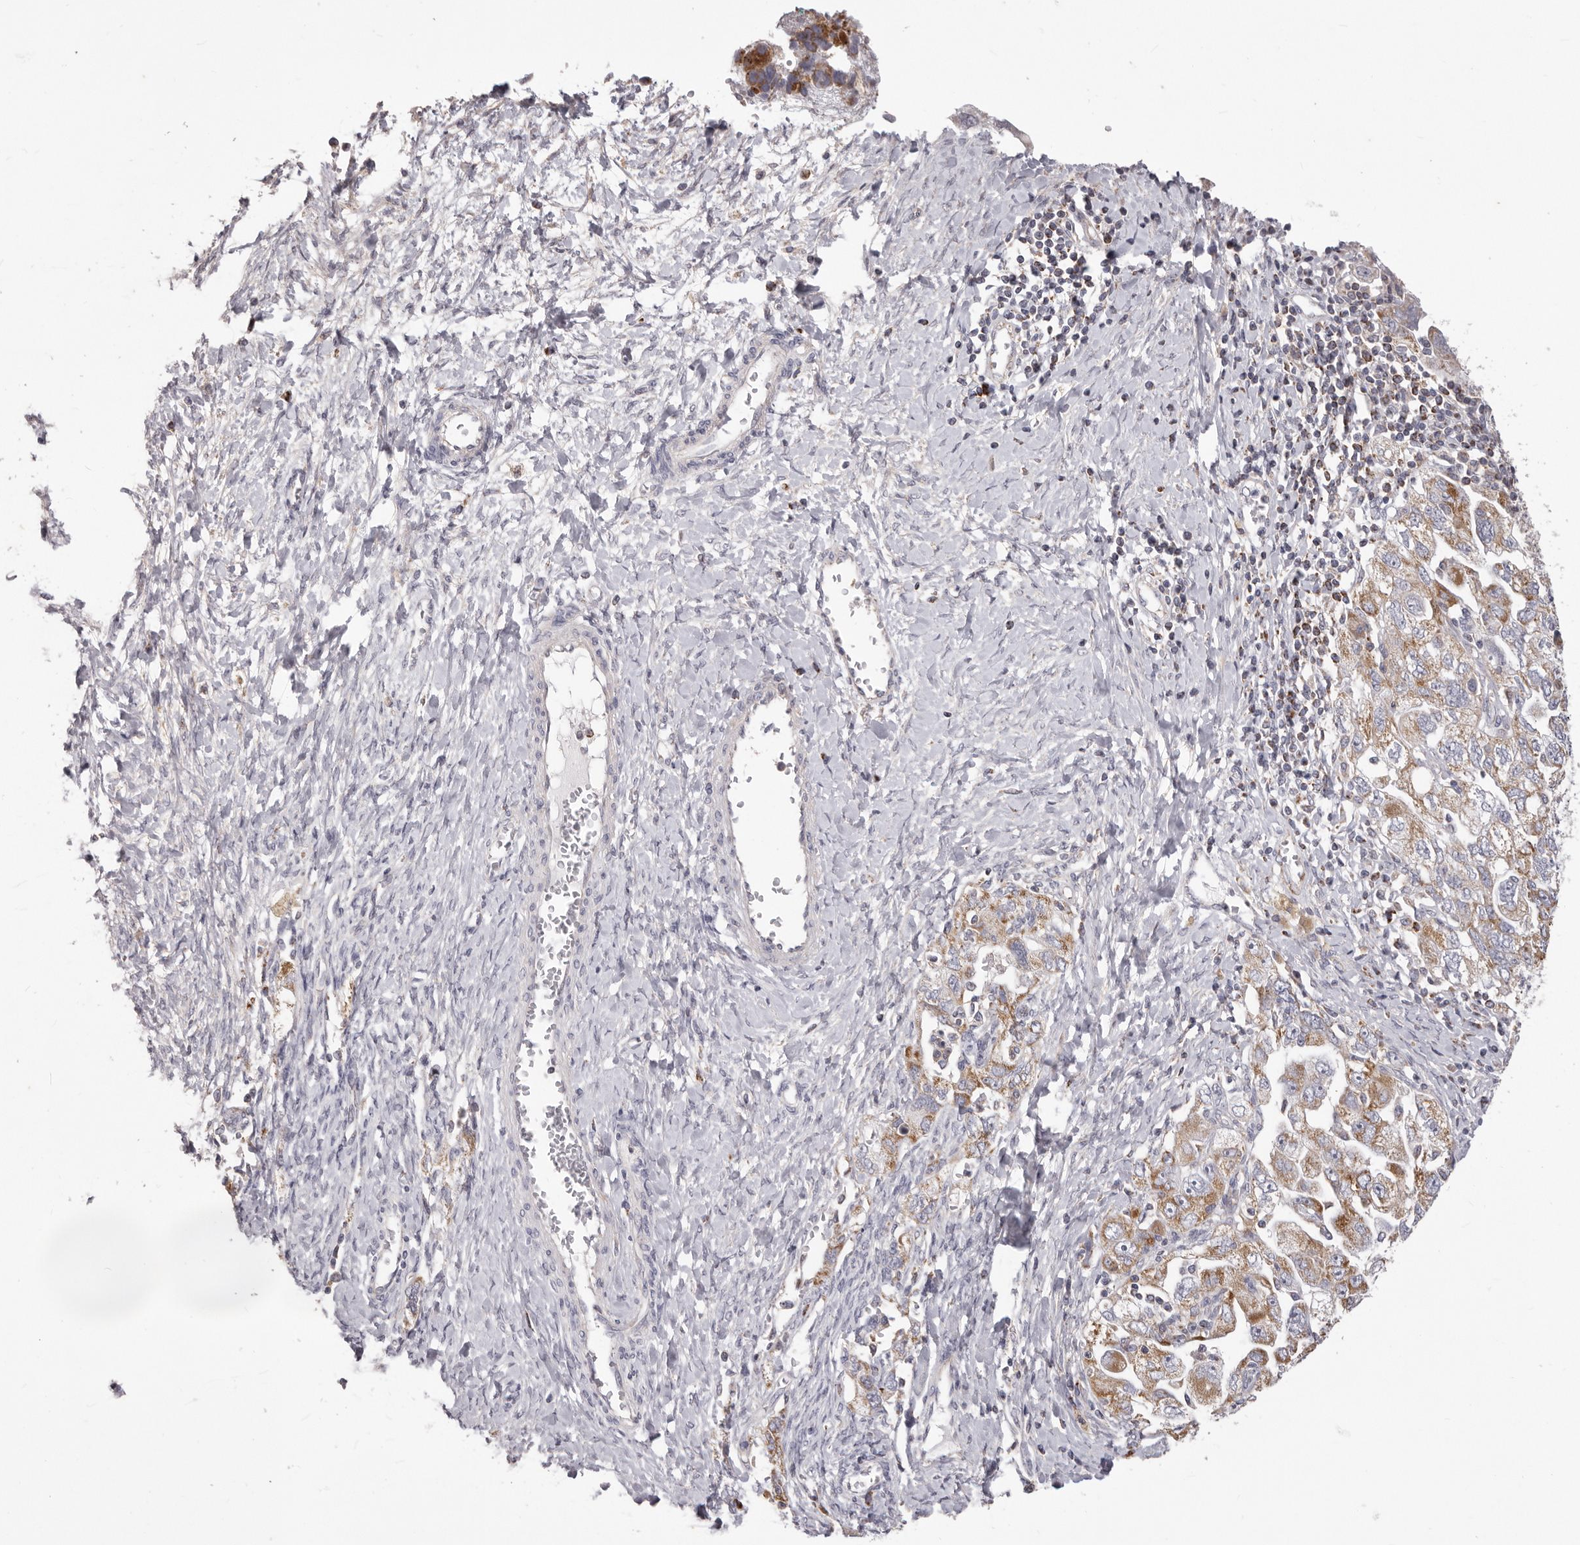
{"staining": {"intensity": "moderate", "quantity": "25%-75%", "location": "cytoplasmic/membranous"}, "tissue": "ovarian cancer", "cell_type": "Tumor cells", "image_type": "cancer", "snomed": [{"axis": "morphology", "description": "Carcinoma, NOS"}, {"axis": "morphology", "description": "Cystadenocarcinoma, serous, NOS"}, {"axis": "topography", "description": "Ovary"}], "caption": "High-magnification brightfield microscopy of carcinoma (ovarian) stained with DAB (brown) and counterstained with hematoxylin (blue). tumor cells exhibit moderate cytoplasmic/membranous staining is identified in about25%-75% of cells.", "gene": "PRMT2", "patient": {"sex": "female", "age": 69}}